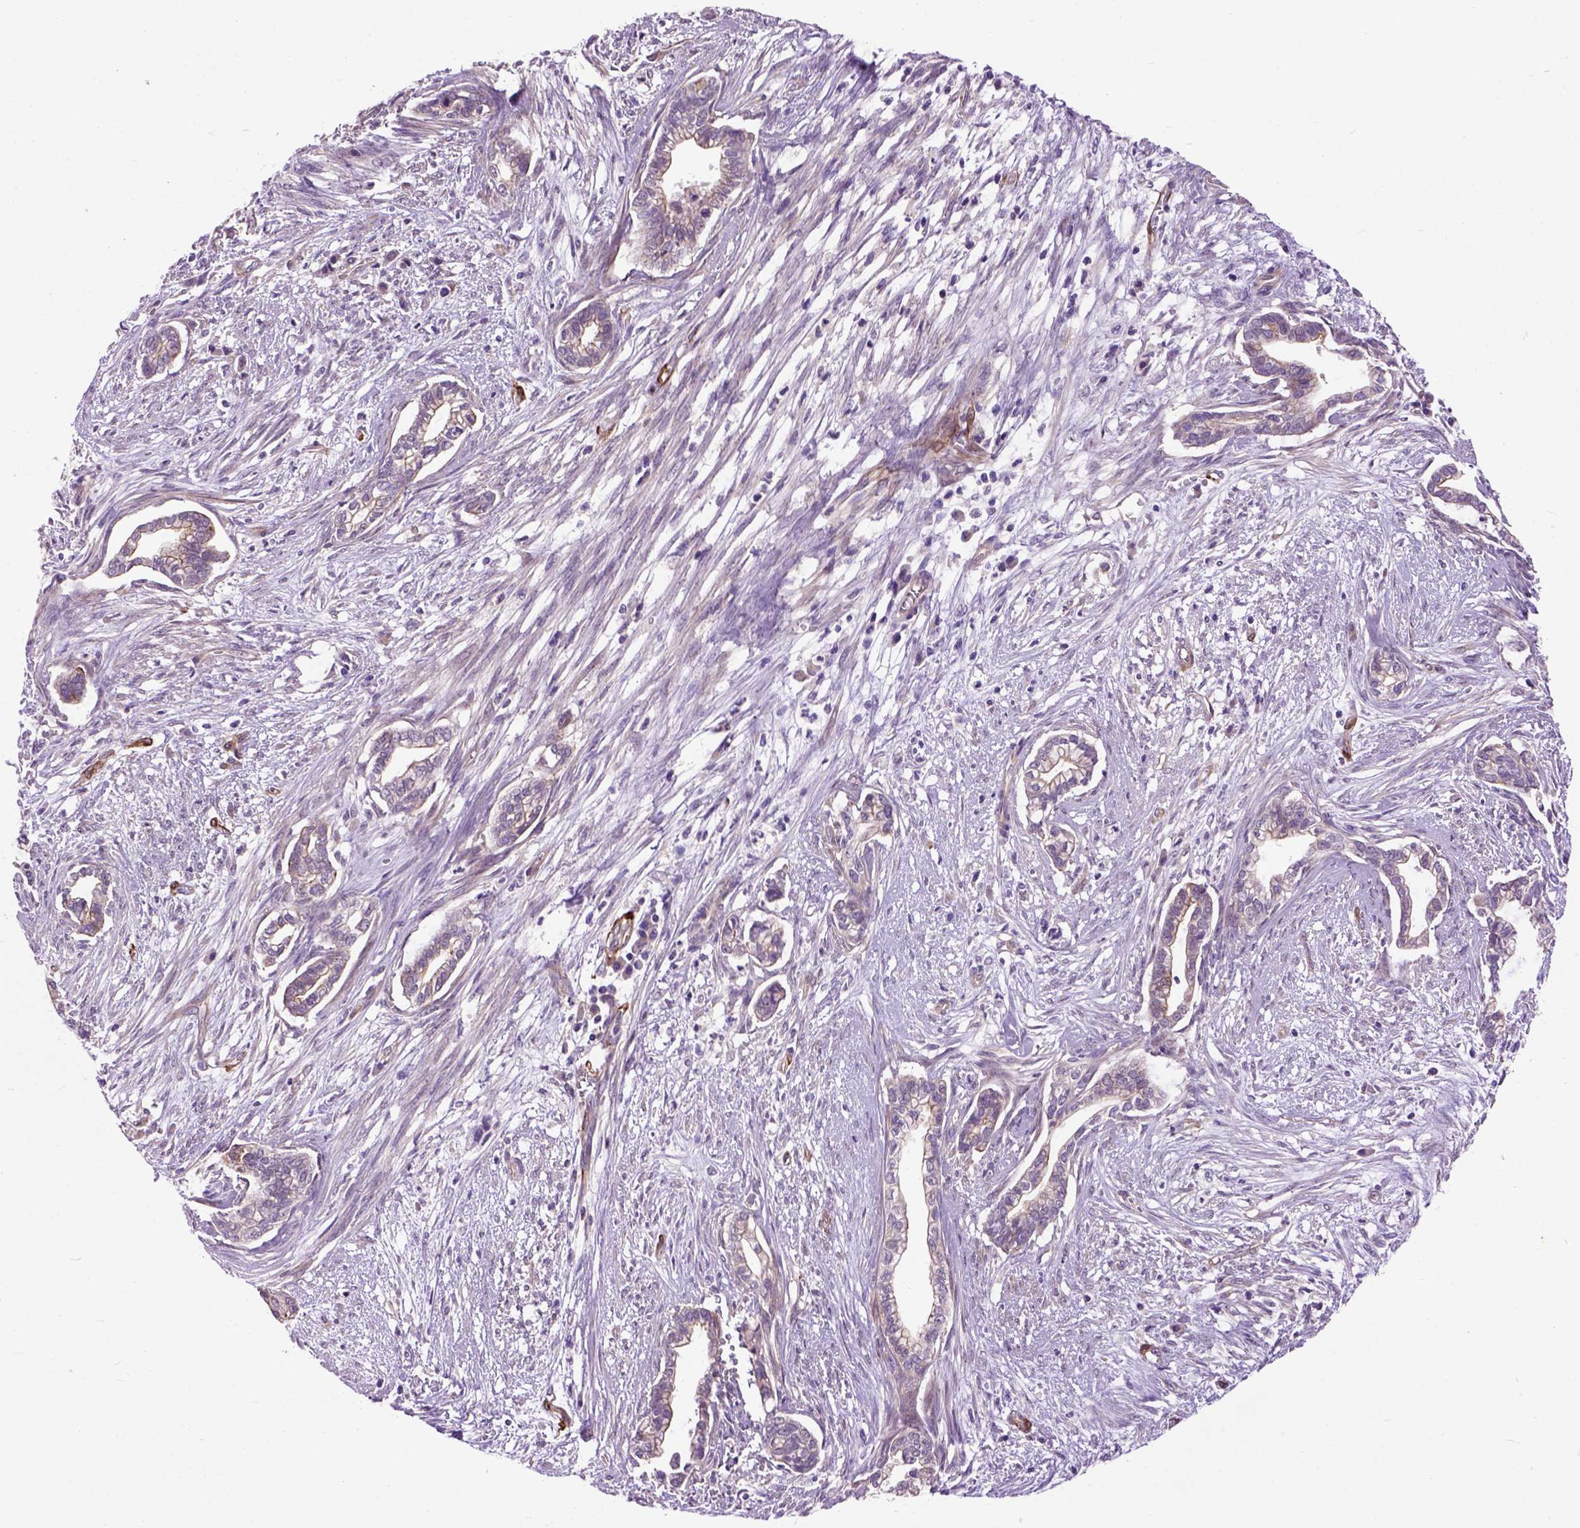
{"staining": {"intensity": "weak", "quantity": "<25%", "location": "cytoplasmic/membranous"}, "tissue": "cervical cancer", "cell_type": "Tumor cells", "image_type": "cancer", "snomed": [{"axis": "morphology", "description": "Adenocarcinoma, NOS"}, {"axis": "topography", "description": "Cervix"}], "caption": "There is no significant expression in tumor cells of adenocarcinoma (cervical).", "gene": "MAPT", "patient": {"sex": "female", "age": 62}}